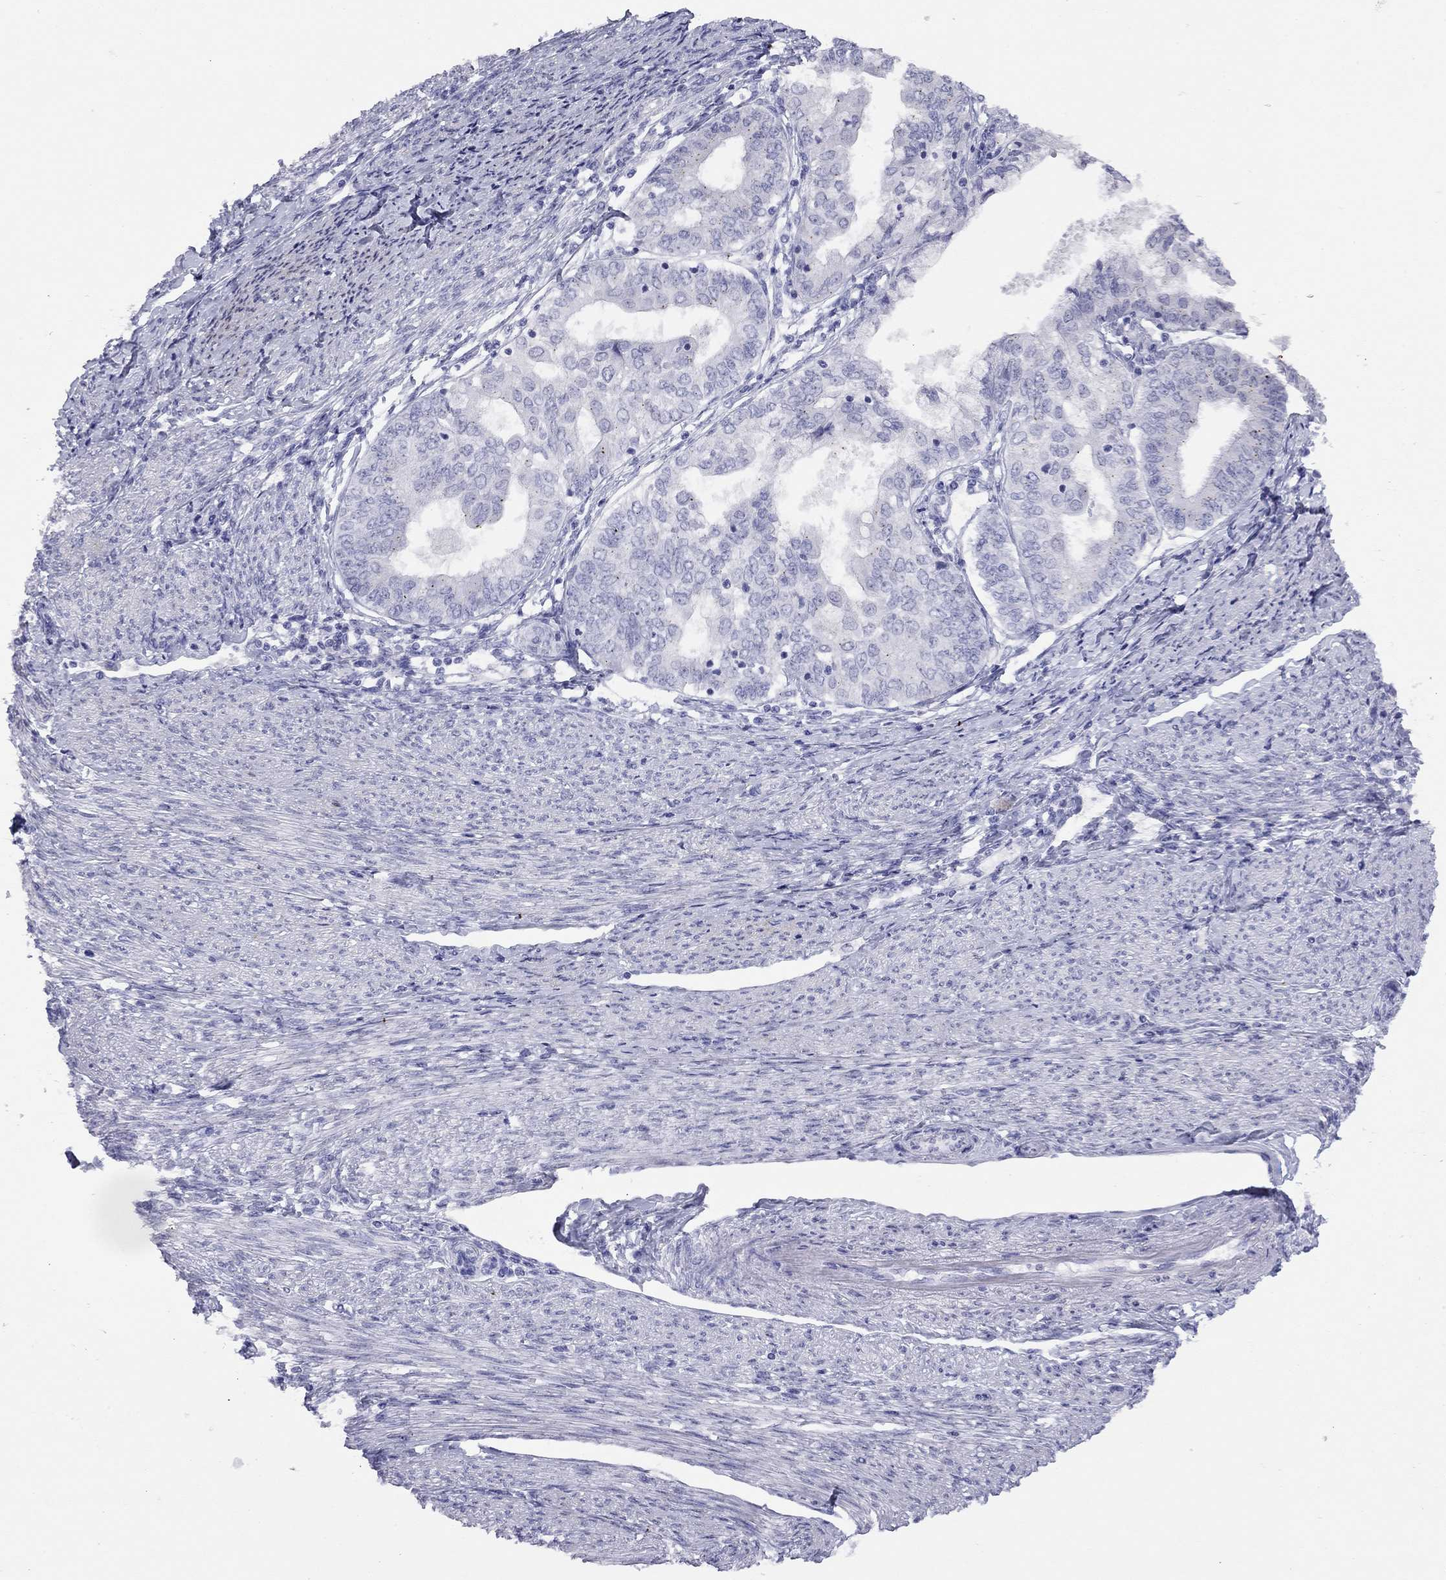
{"staining": {"intensity": "negative", "quantity": "none", "location": "none"}, "tissue": "endometrial cancer", "cell_type": "Tumor cells", "image_type": "cancer", "snomed": [{"axis": "morphology", "description": "Adenocarcinoma, NOS"}, {"axis": "topography", "description": "Endometrium"}], "caption": "The photomicrograph displays no significant expression in tumor cells of endometrial adenocarcinoma. The staining is performed using DAB brown chromogen with nuclei counter-stained in using hematoxylin.", "gene": "LYAR", "patient": {"sex": "female", "age": 68}}